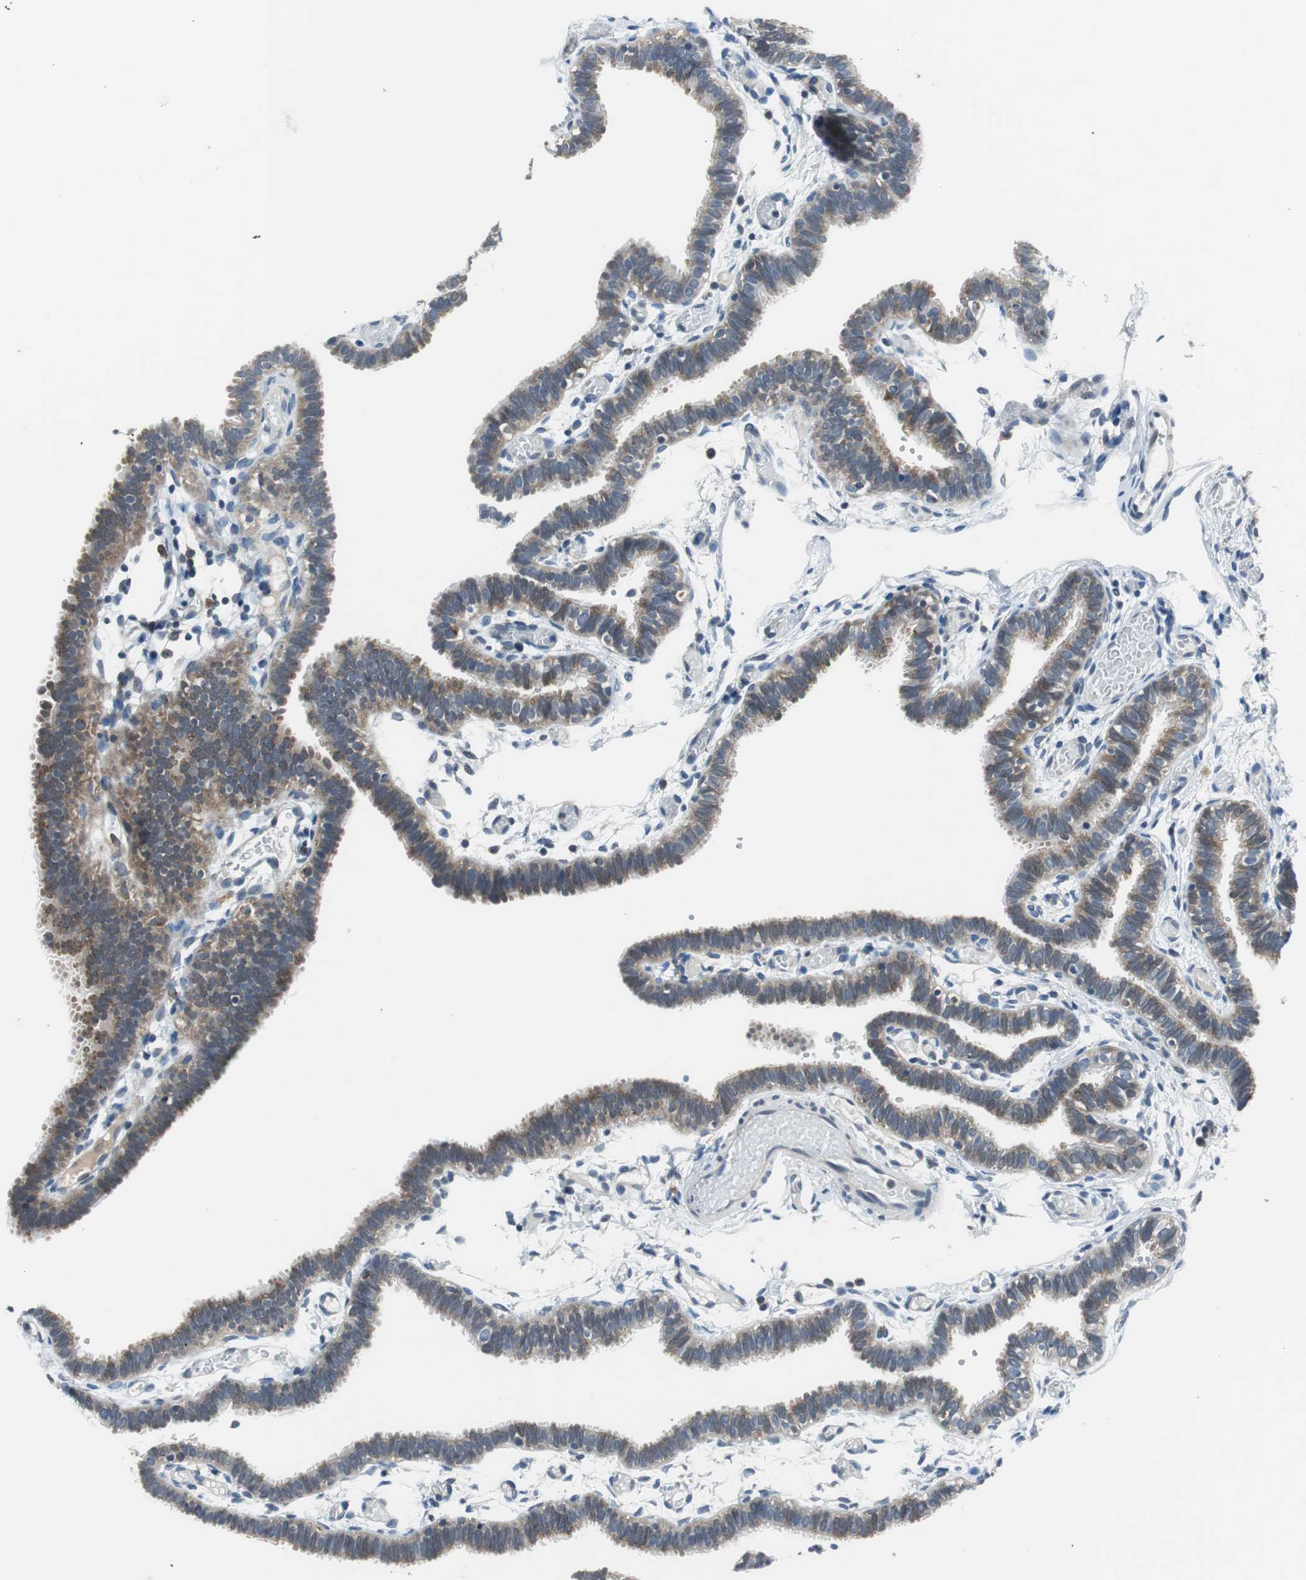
{"staining": {"intensity": "moderate", "quantity": ">75%", "location": "cytoplasmic/membranous"}, "tissue": "fallopian tube", "cell_type": "Glandular cells", "image_type": "normal", "snomed": [{"axis": "morphology", "description": "Normal tissue, NOS"}, {"axis": "topography", "description": "Fallopian tube"}], "caption": "Fallopian tube stained with immunohistochemistry (IHC) exhibits moderate cytoplasmic/membranous staining in approximately >75% of glandular cells.", "gene": "PLAA", "patient": {"sex": "female", "age": 29}}